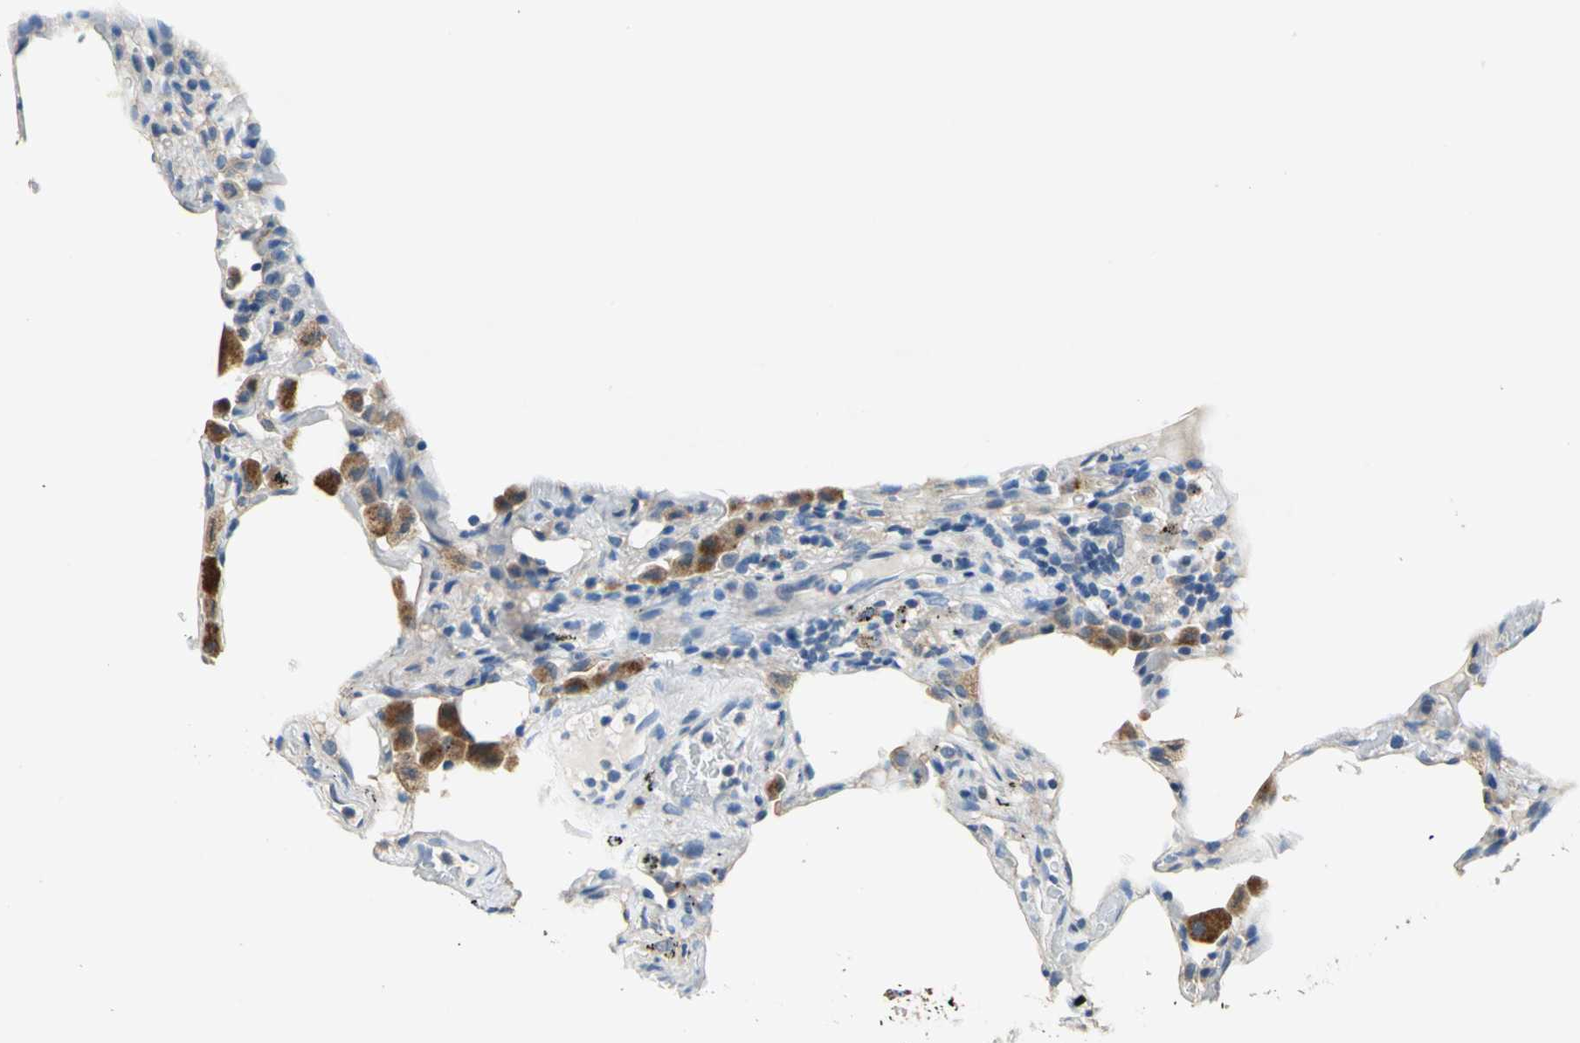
{"staining": {"intensity": "weak", "quantity": "25%-75%", "location": "cytoplasmic/membranous"}, "tissue": "lung", "cell_type": "Alveolar cells", "image_type": "normal", "snomed": [{"axis": "morphology", "description": "Normal tissue, NOS"}, {"axis": "topography", "description": "Lung"}], "caption": "This image exhibits IHC staining of benign human lung, with low weak cytoplasmic/membranous expression in about 25%-75% of alveolar cells.", "gene": "RASD2", "patient": {"sex": "male", "age": 59}}